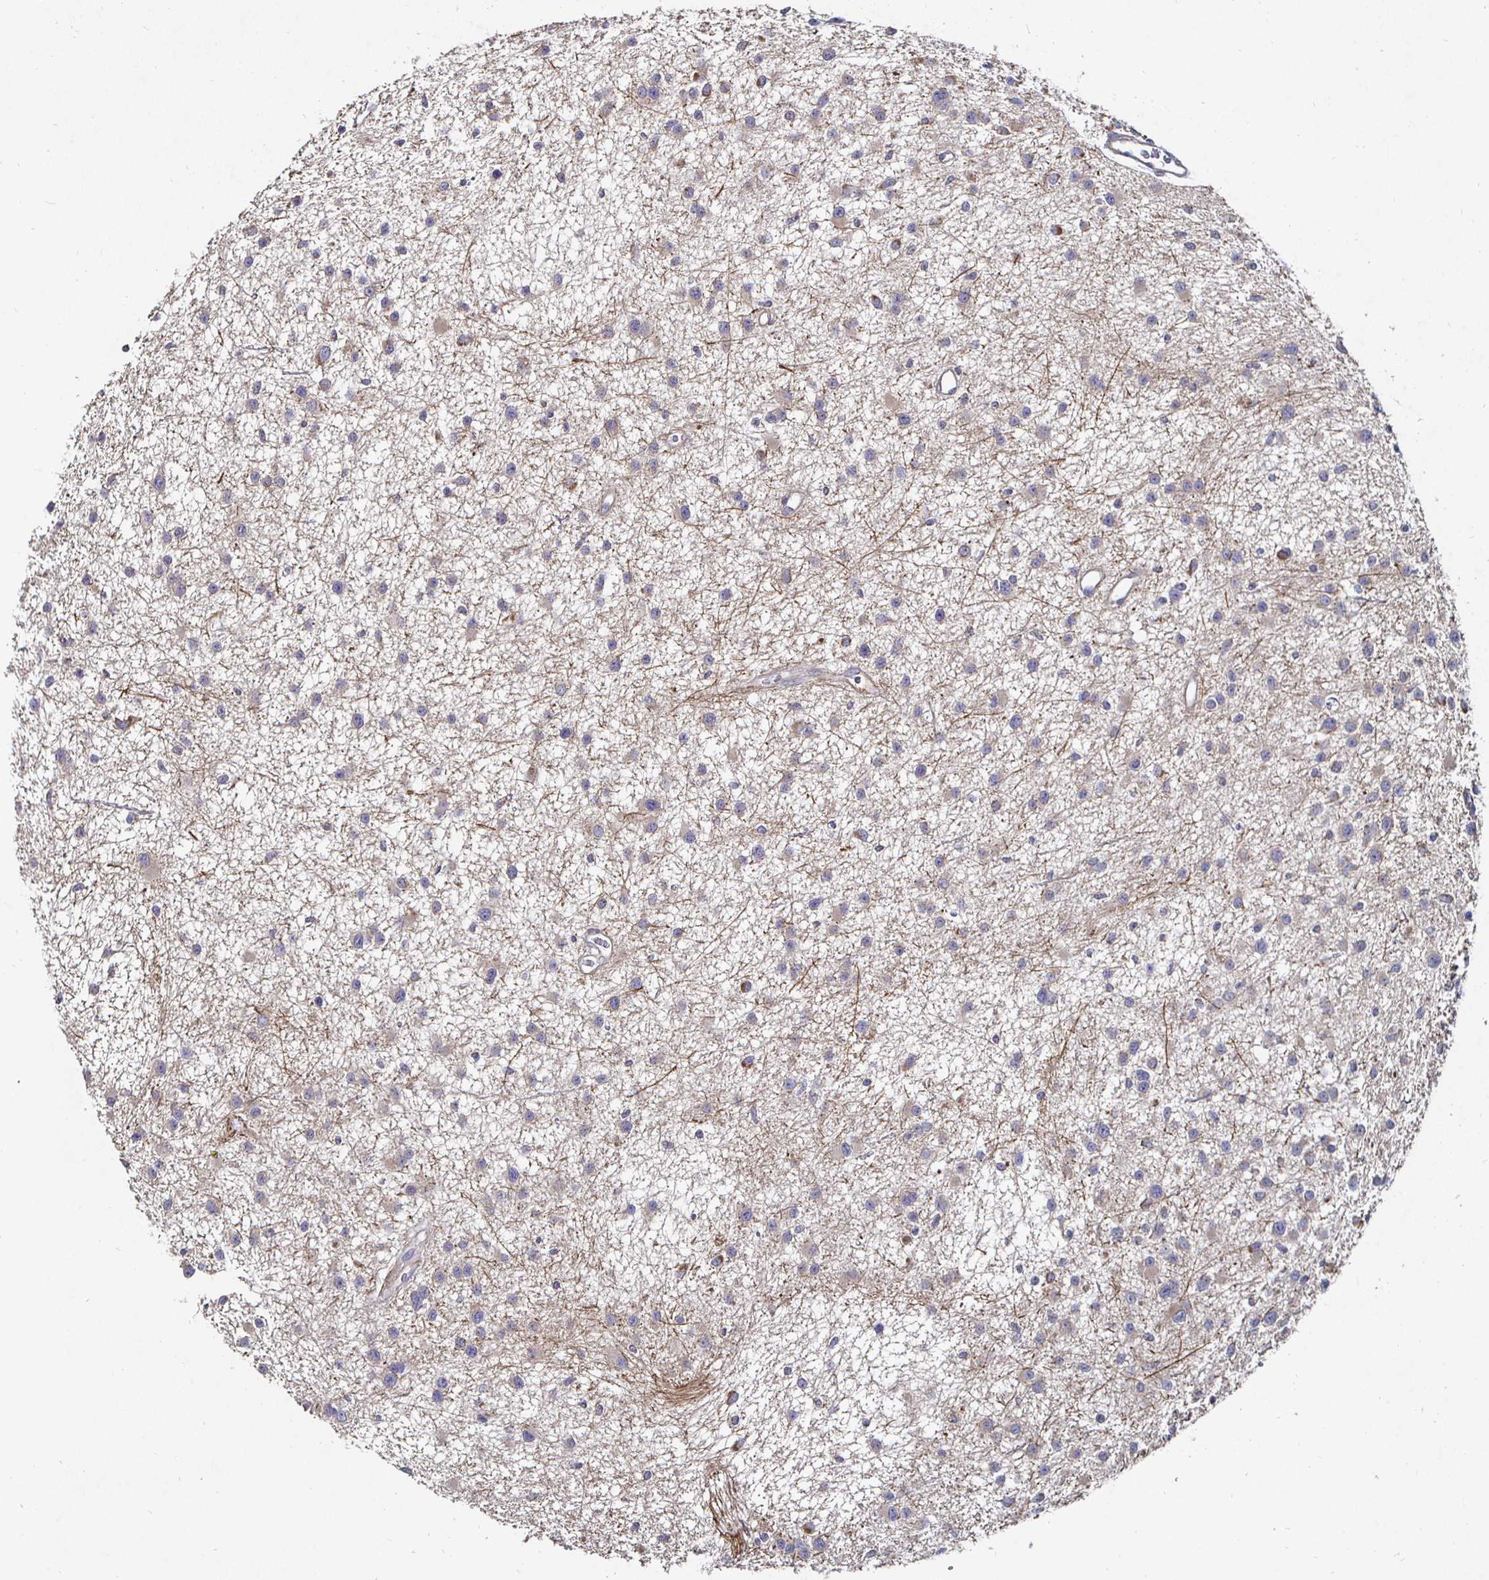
{"staining": {"intensity": "negative", "quantity": "none", "location": "none"}, "tissue": "glioma", "cell_type": "Tumor cells", "image_type": "cancer", "snomed": [{"axis": "morphology", "description": "Glioma, malignant, Low grade"}, {"axis": "topography", "description": "Brain"}], "caption": "Immunohistochemical staining of human glioma shows no significant positivity in tumor cells.", "gene": "NRSN1", "patient": {"sex": "male", "age": 43}}